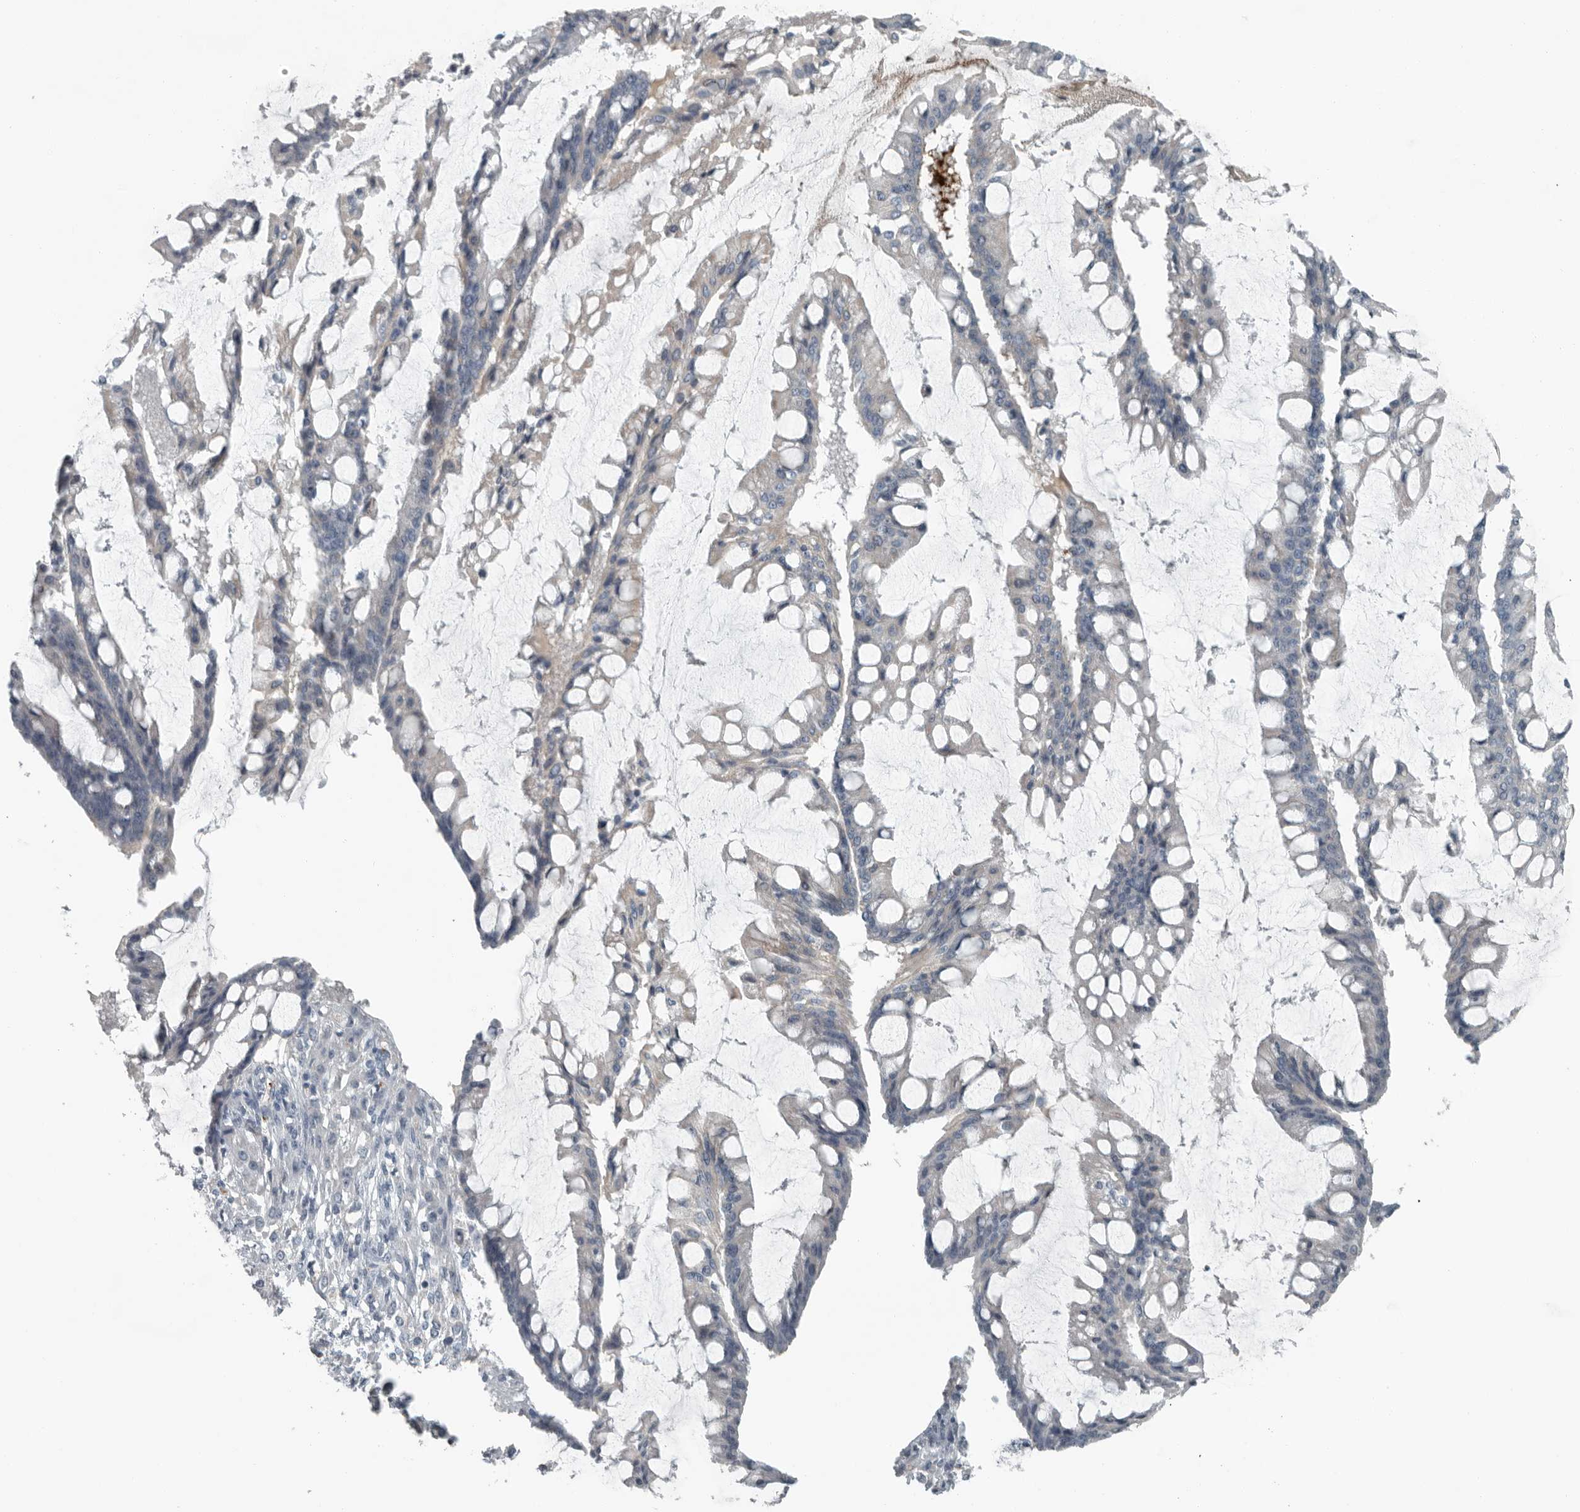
{"staining": {"intensity": "negative", "quantity": "none", "location": "none"}, "tissue": "ovarian cancer", "cell_type": "Tumor cells", "image_type": "cancer", "snomed": [{"axis": "morphology", "description": "Cystadenocarcinoma, mucinous, NOS"}, {"axis": "topography", "description": "Ovary"}], "caption": "The IHC histopathology image has no significant positivity in tumor cells of ovarian mucinous cystadenocarcinoma tissue.", "gene": "MPP3", "patient": {"sex": "female", "age": 73}}